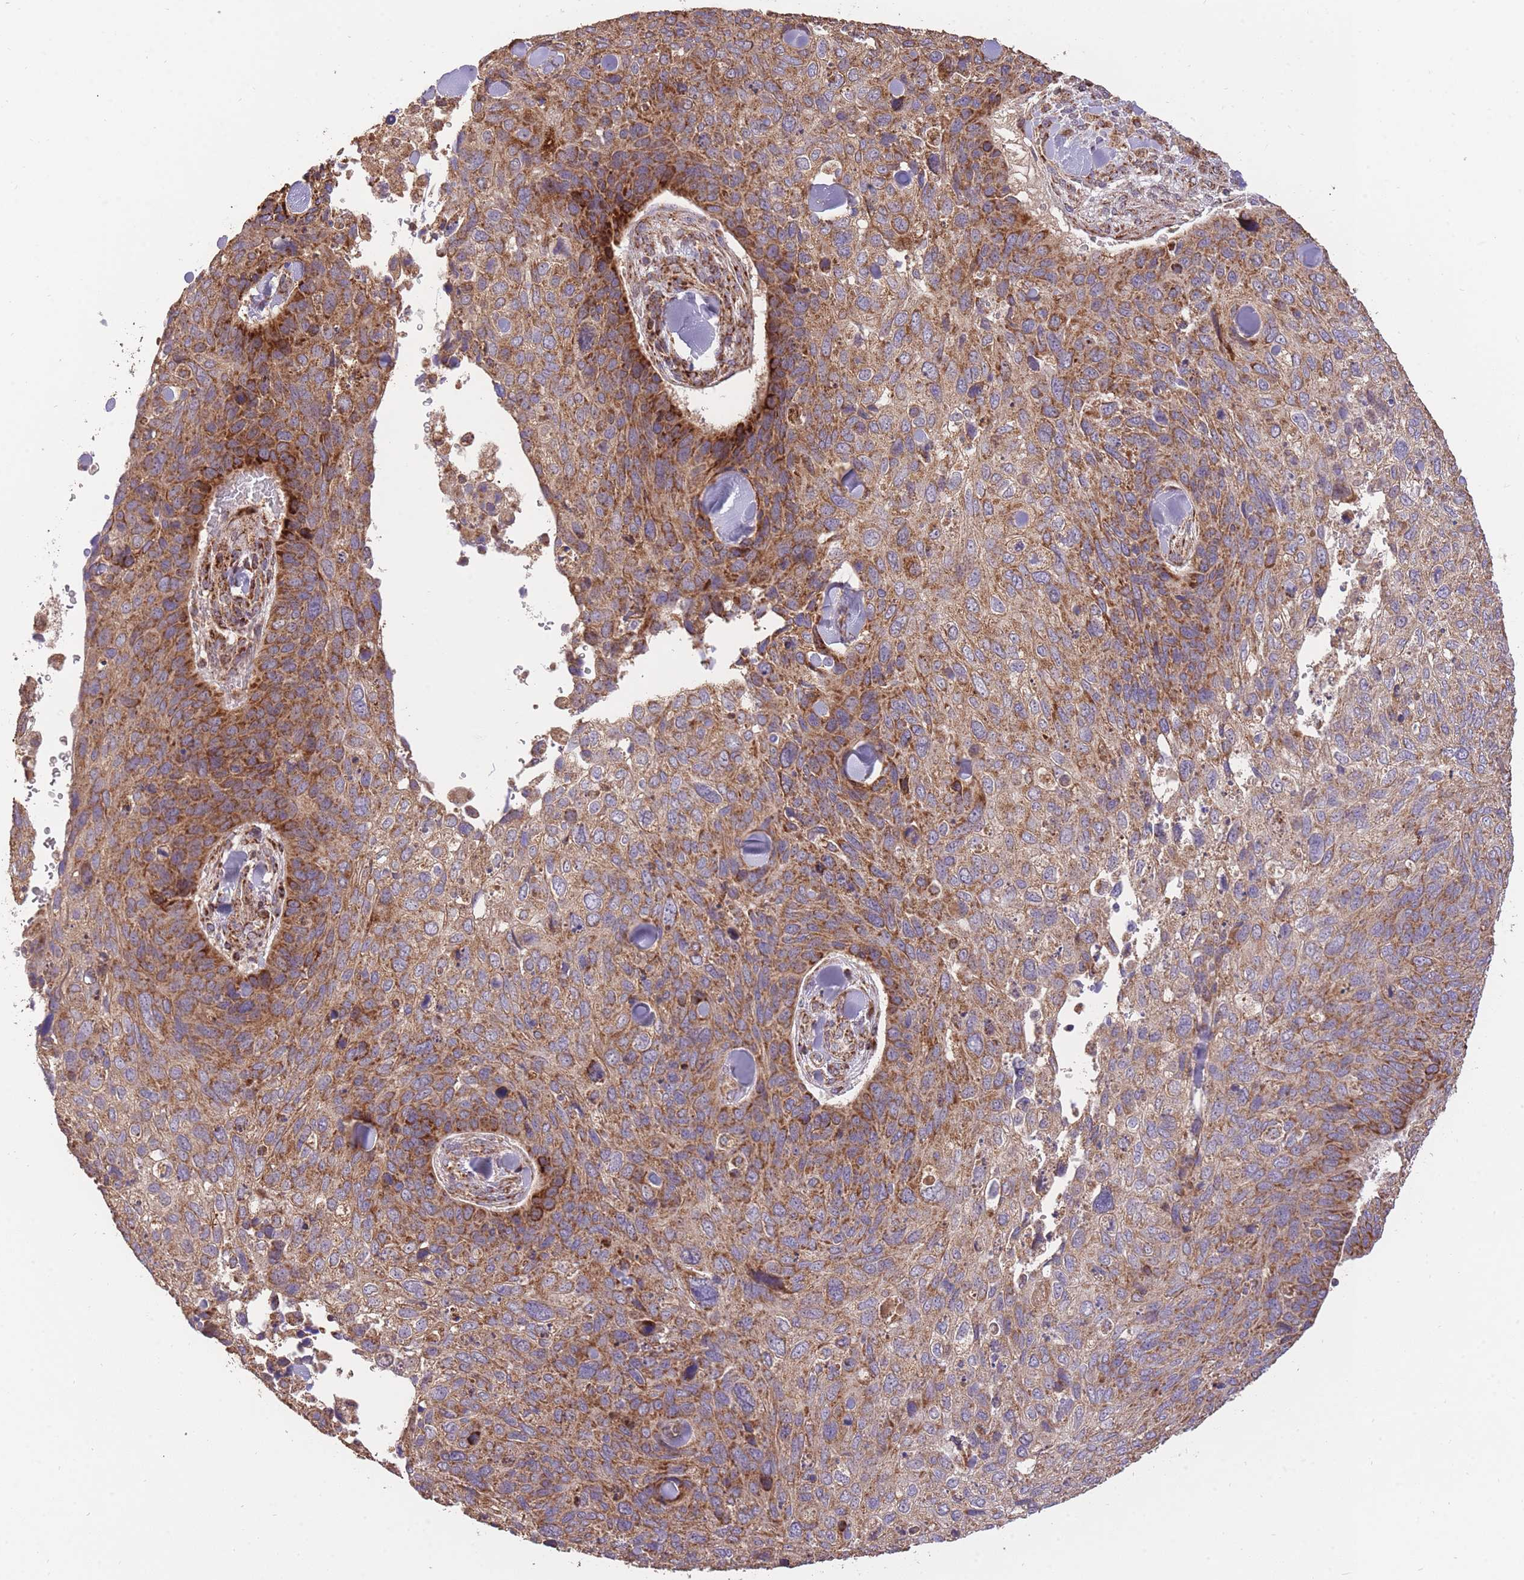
{"staining": {"intensity": "strong", "quantity": ">75%", "location": "cytoplasmic/membranous"}, "tissue": "skin cancer", "cell_type": "Tumor cells", "image_type": "cancer", "snomed": [{"axis": "morphology", "description": "Basal cell carcinoma"}, {"axis": "topography", "description": "Skin"}], "caption": "The immunohistochemical stain labels strong cytoplasmic/membranous positivity in tumor cells of skin cancer tissue. Using DAB (brown) and hematoxylin (blue) stains, captured at high magnification using brightfield microscopy.", "gene": "PREP", "patient": {"sex": "female", "age": 74}}